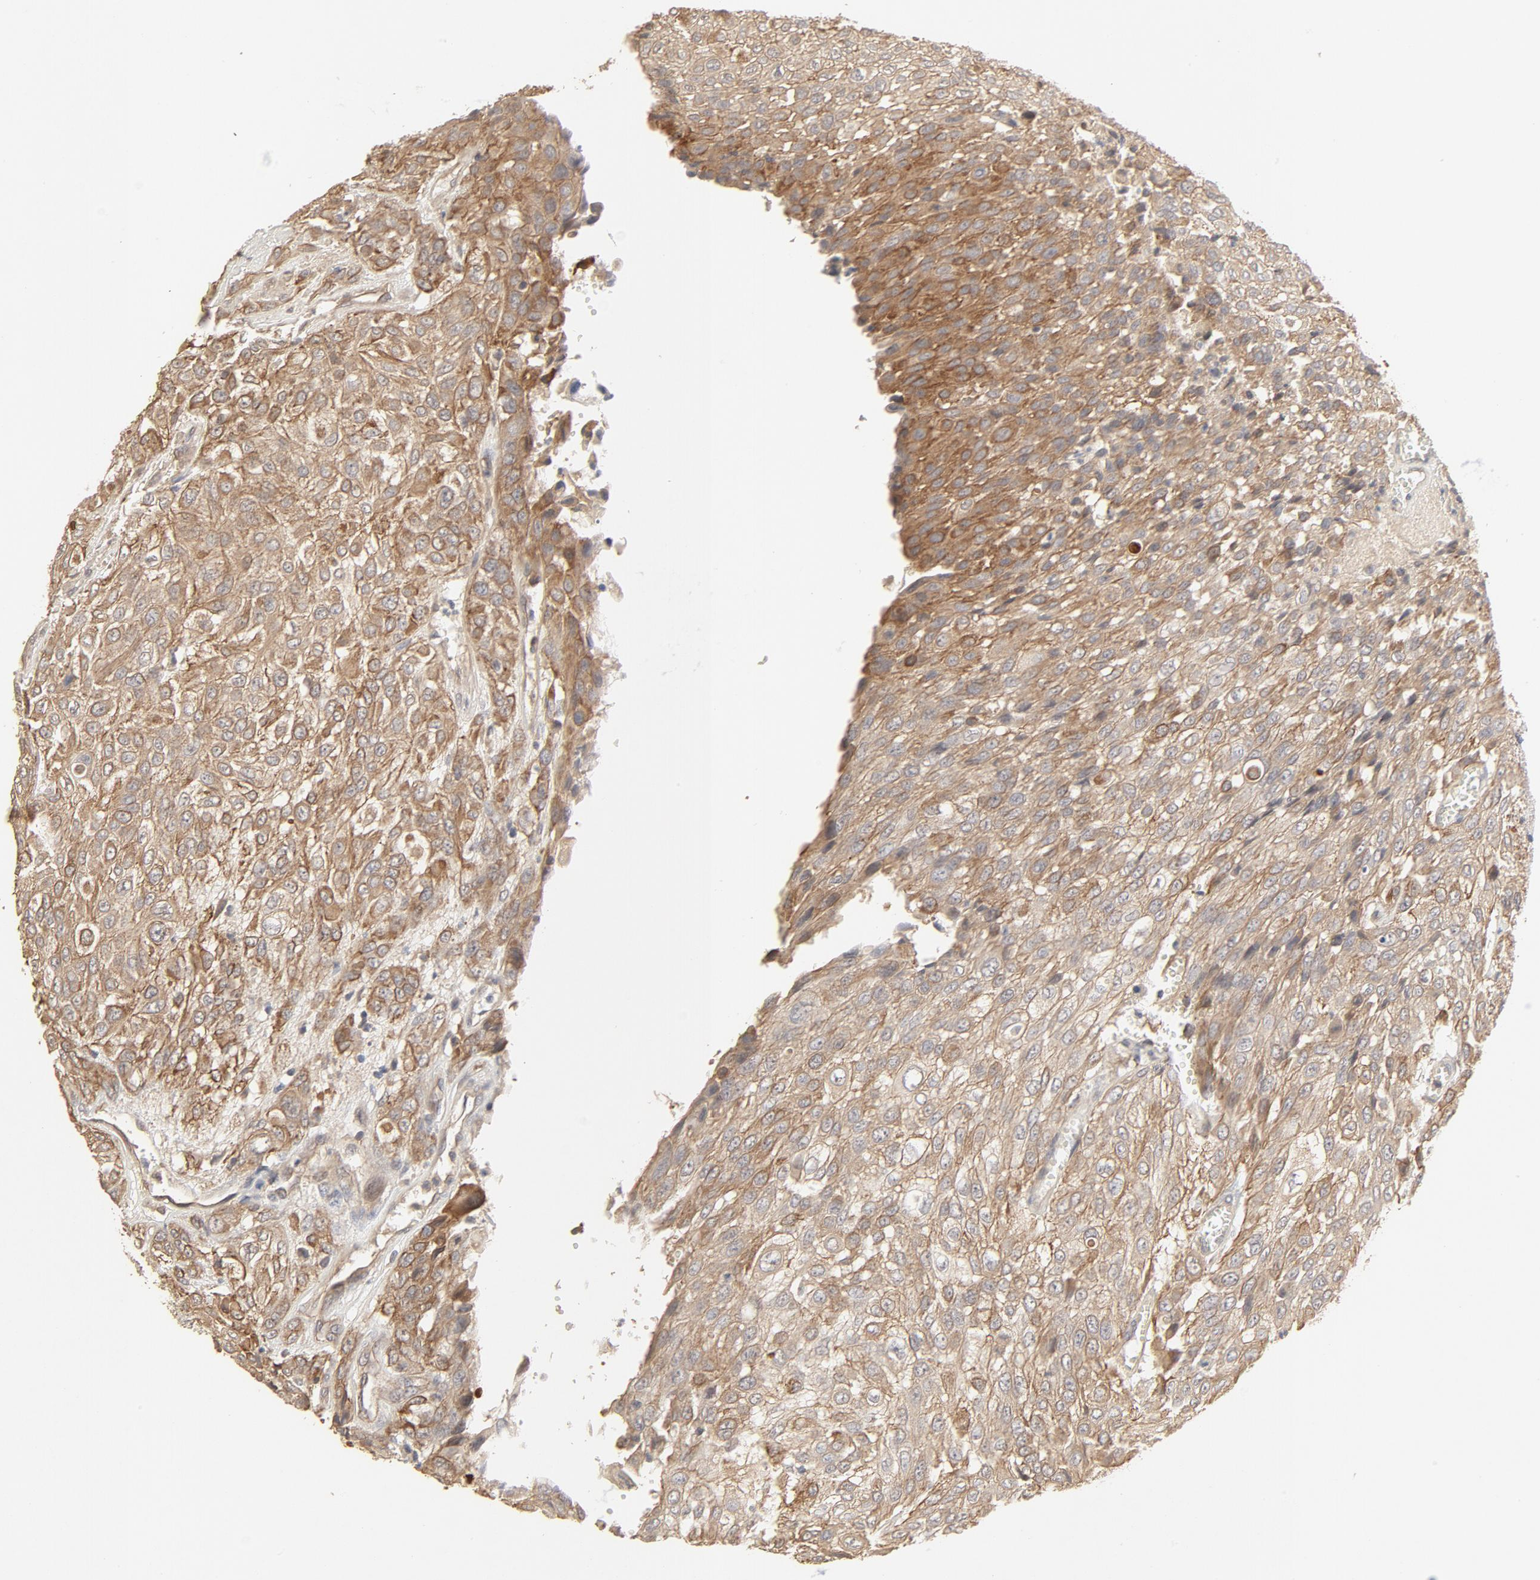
{"staining": {"intensity": "moderate", "quantity": ">75%", "location": "cytoplasmic/membranous"}, "tissue": "urothelial cancer", "cell_type": "Tumor cells", "image_type": "cancer", "snomed": [{"axis": "morphology", "description": "Urothelial carcinoma, High grade"}, {"axis": "topography", "description": "Urinary bladder"}], "caption": "Immunohistochemical staining of urothelial cancer demonstrates medium levels of moderate cytoplasmic/membranous protein positivity in about >75% of tumor cells. (Brightfield microscopy of DAB IHC at high magnification).", "gene": "IL3RA", "patient": {"sex": "male", "age": 57}}